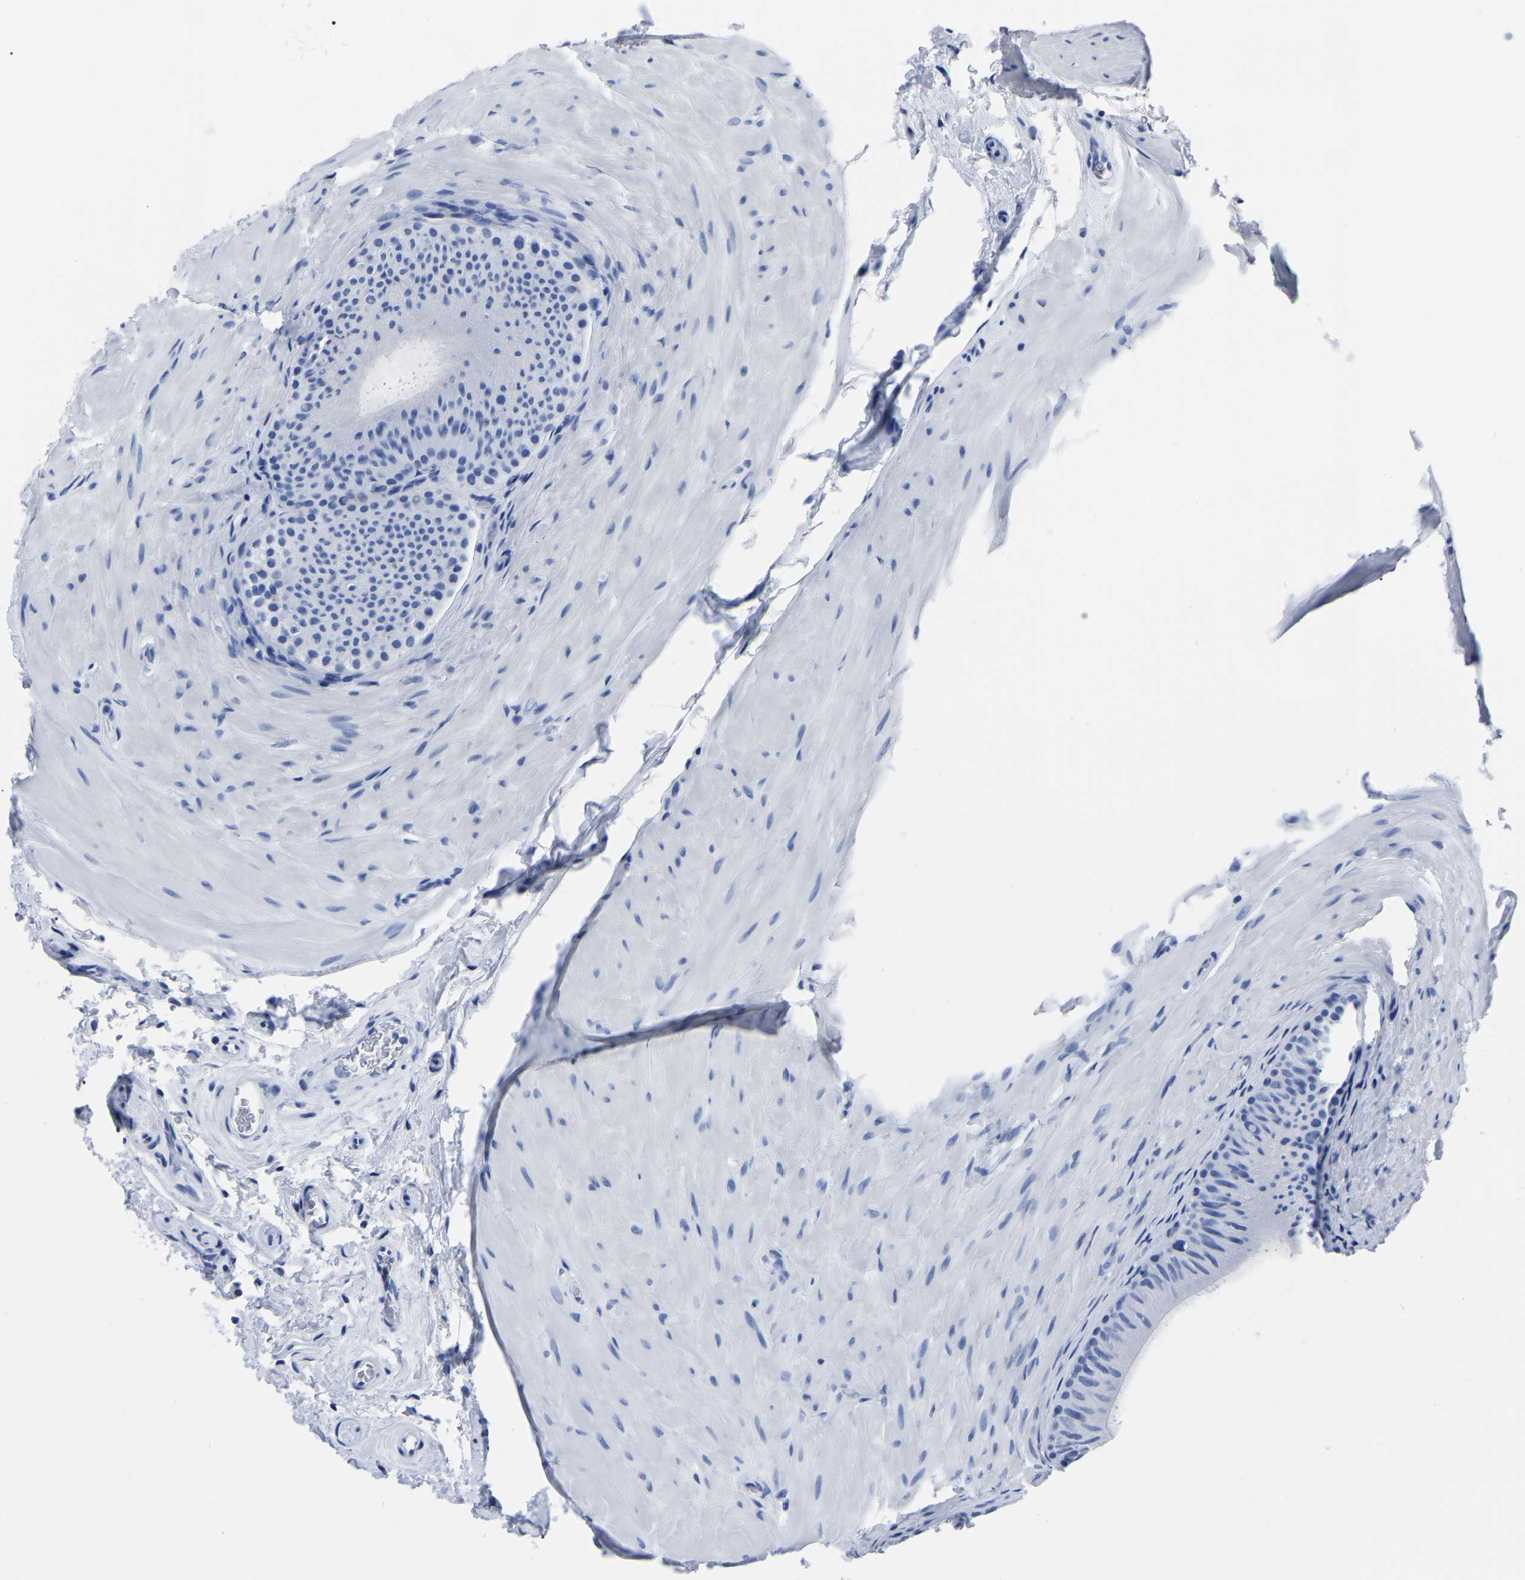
{"staining": {"intensity": "negative", "quantity": "none", "location": "none"}, "tissue": "epididymis", "cell_type": "Glandular cells", "image_type": "normal", "snomed": [{"axis": "morphology", "description": "Normal tissue, NOS"}, {"axis": "topography", "description": "Epididymis"}], "caption": "This is an immunohistochemistry (IHC) micrograph of unremarkable epididymis. There is no staining in glandular cells.", "gene": "IMPG2", "patient": {"sex": "male", "age": 34}}